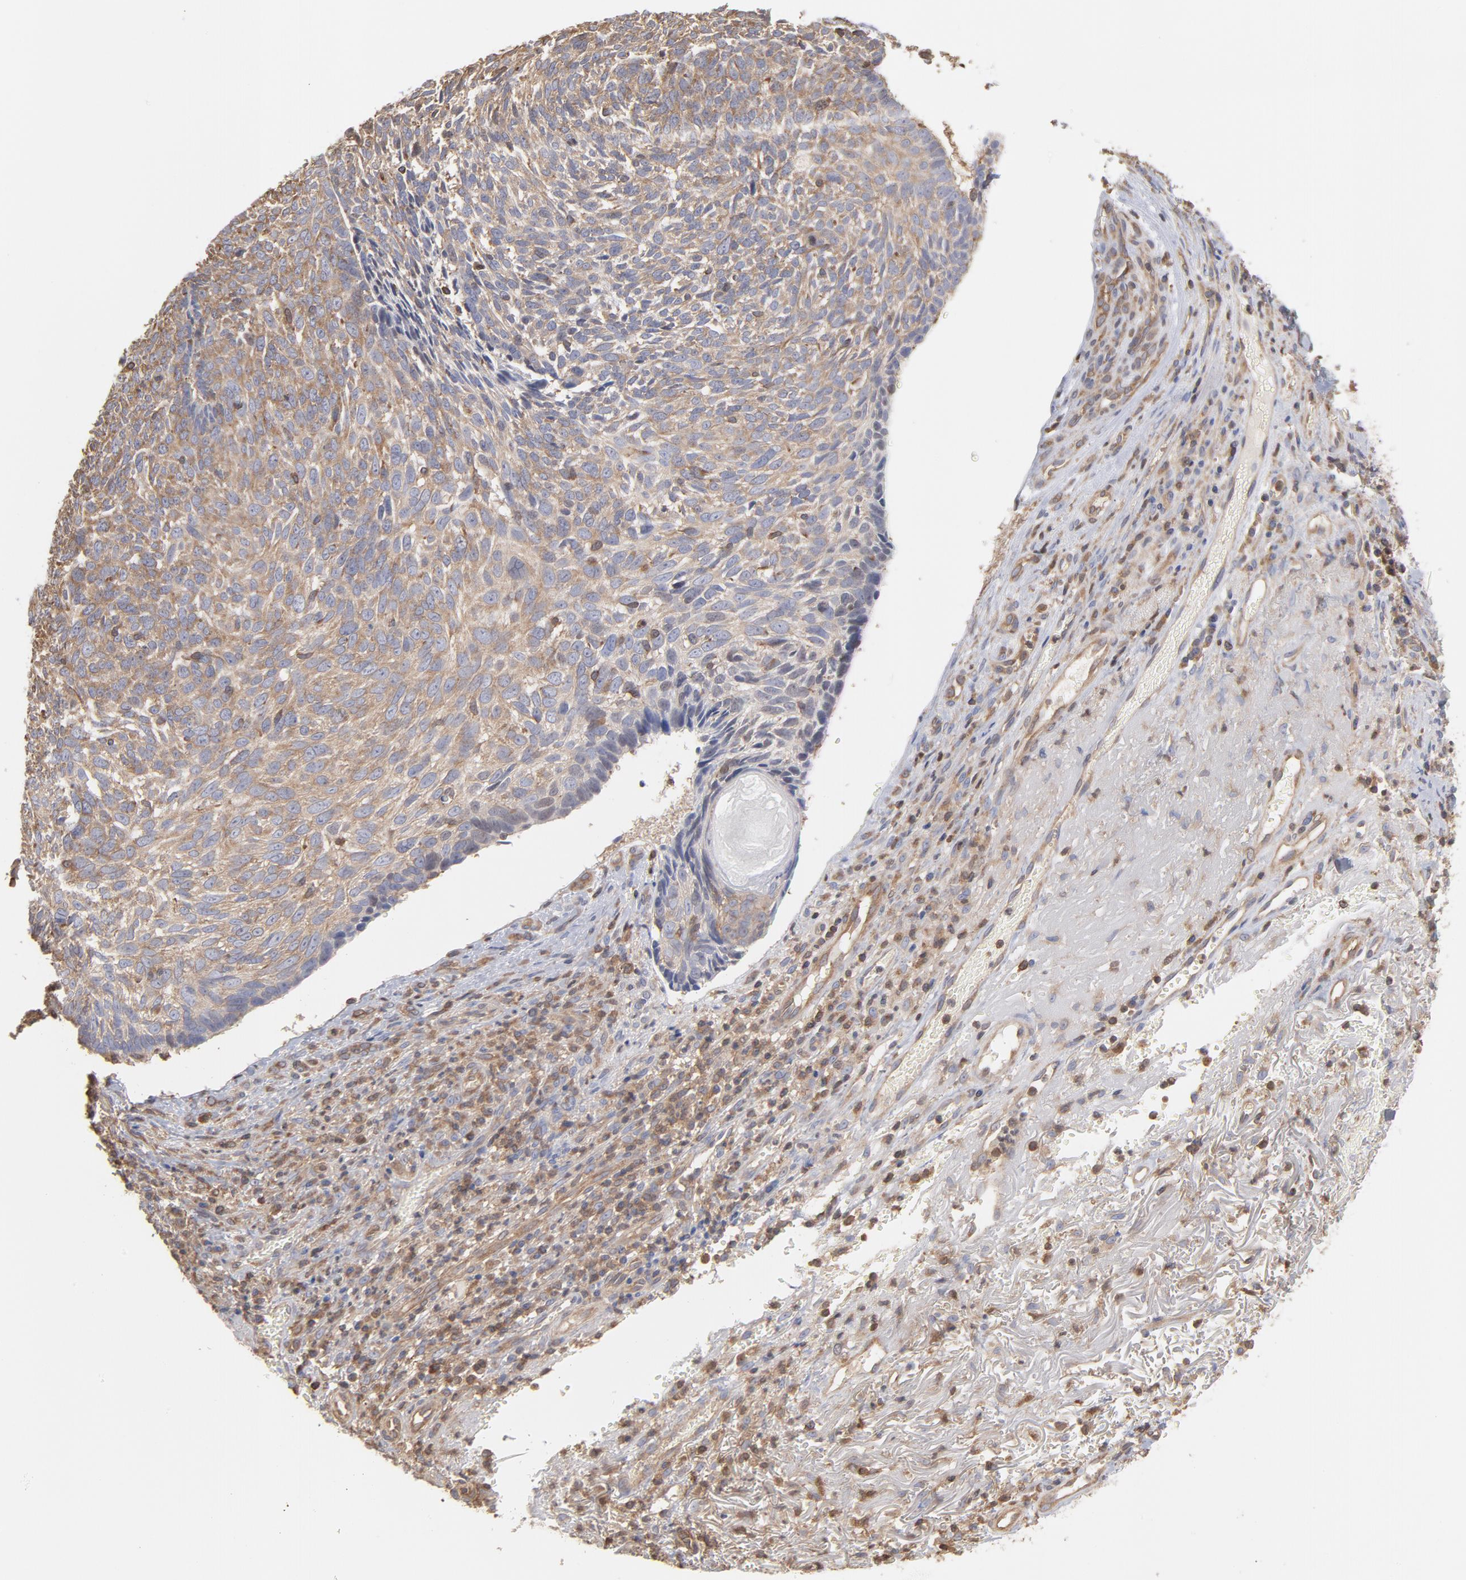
{"staining": {"intensity": "weak", "quantity": ">75%", "location": "cytoplasmic/membranous"}, "tissue": "skin cancer", "cell_type": "Tumor cells", "image_type": "cancer", "snomed": [{"axis": "morphology", "description": "Basal cell carcinoma"}, {"axis": "topography", "description": "Skin"}], "caption": "This is a micrograph of immunohistochemistry staining of skin basal cell carcinoma, which shows weak expression in the cytoplasmic/membranous of tumor cells.", "gene": "MAPRE1", "patient": {"sex": "male", "age": 72}}